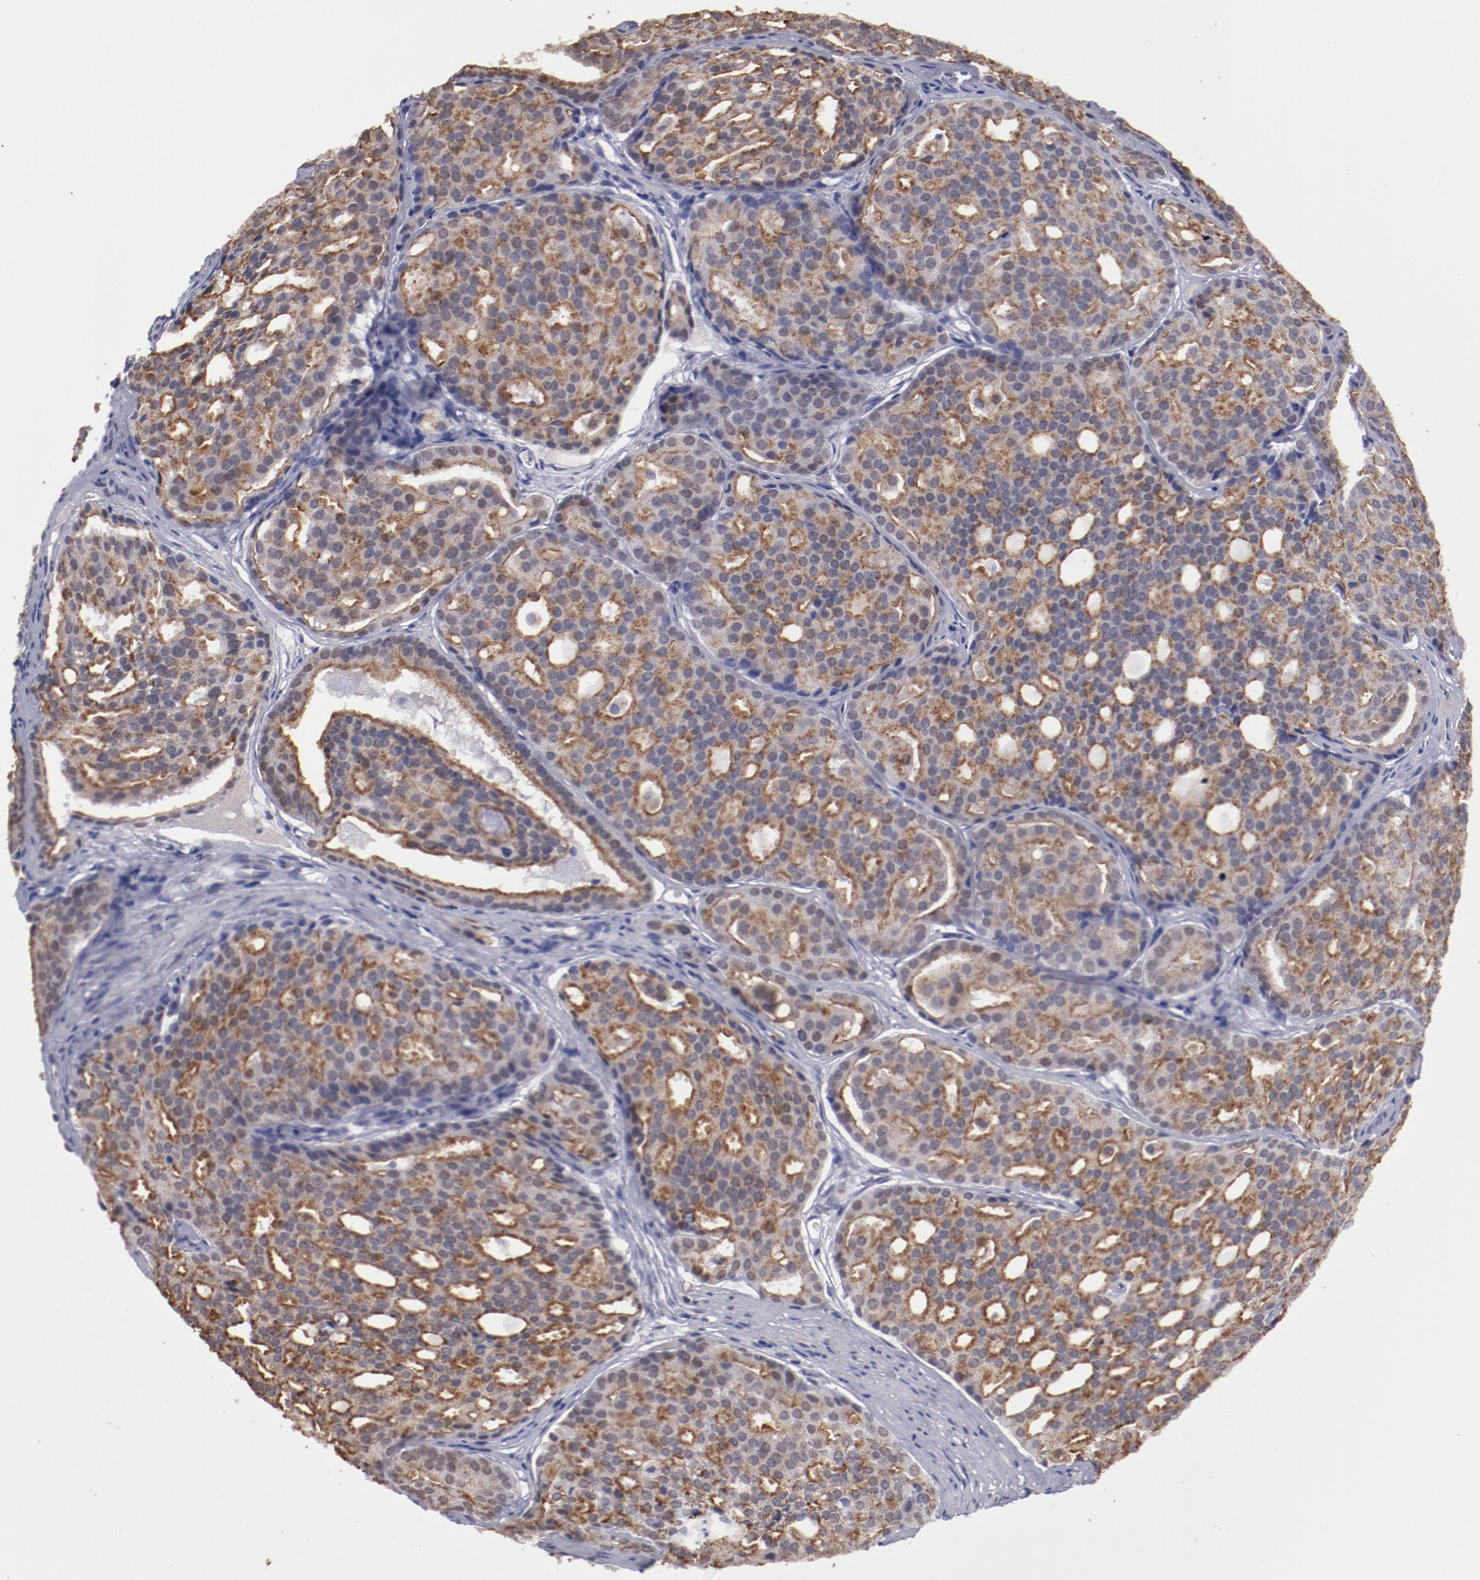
{"staining": {"intensity": "moderate", "quantity": ">75%", "location": "cytoplasmic/membranous"}, "tissue": "prostate cancer", "cell_type": "Tumor cells", "image_type": "cancer", "snomed": [{"axis": "morphology", "description": "Adenocarcinoma, High grade"}, {"axis": "topography", "description": "Prostate"}], "caption": "Adenocarcinoma (high-grade) (prostate) stained with immunohistochemistry shows moderate cytoplasmic/membranous positivity in about >75% of tumor cells.", "gene": "IRF4", "patient": {"sex": "male", "age": 64}}